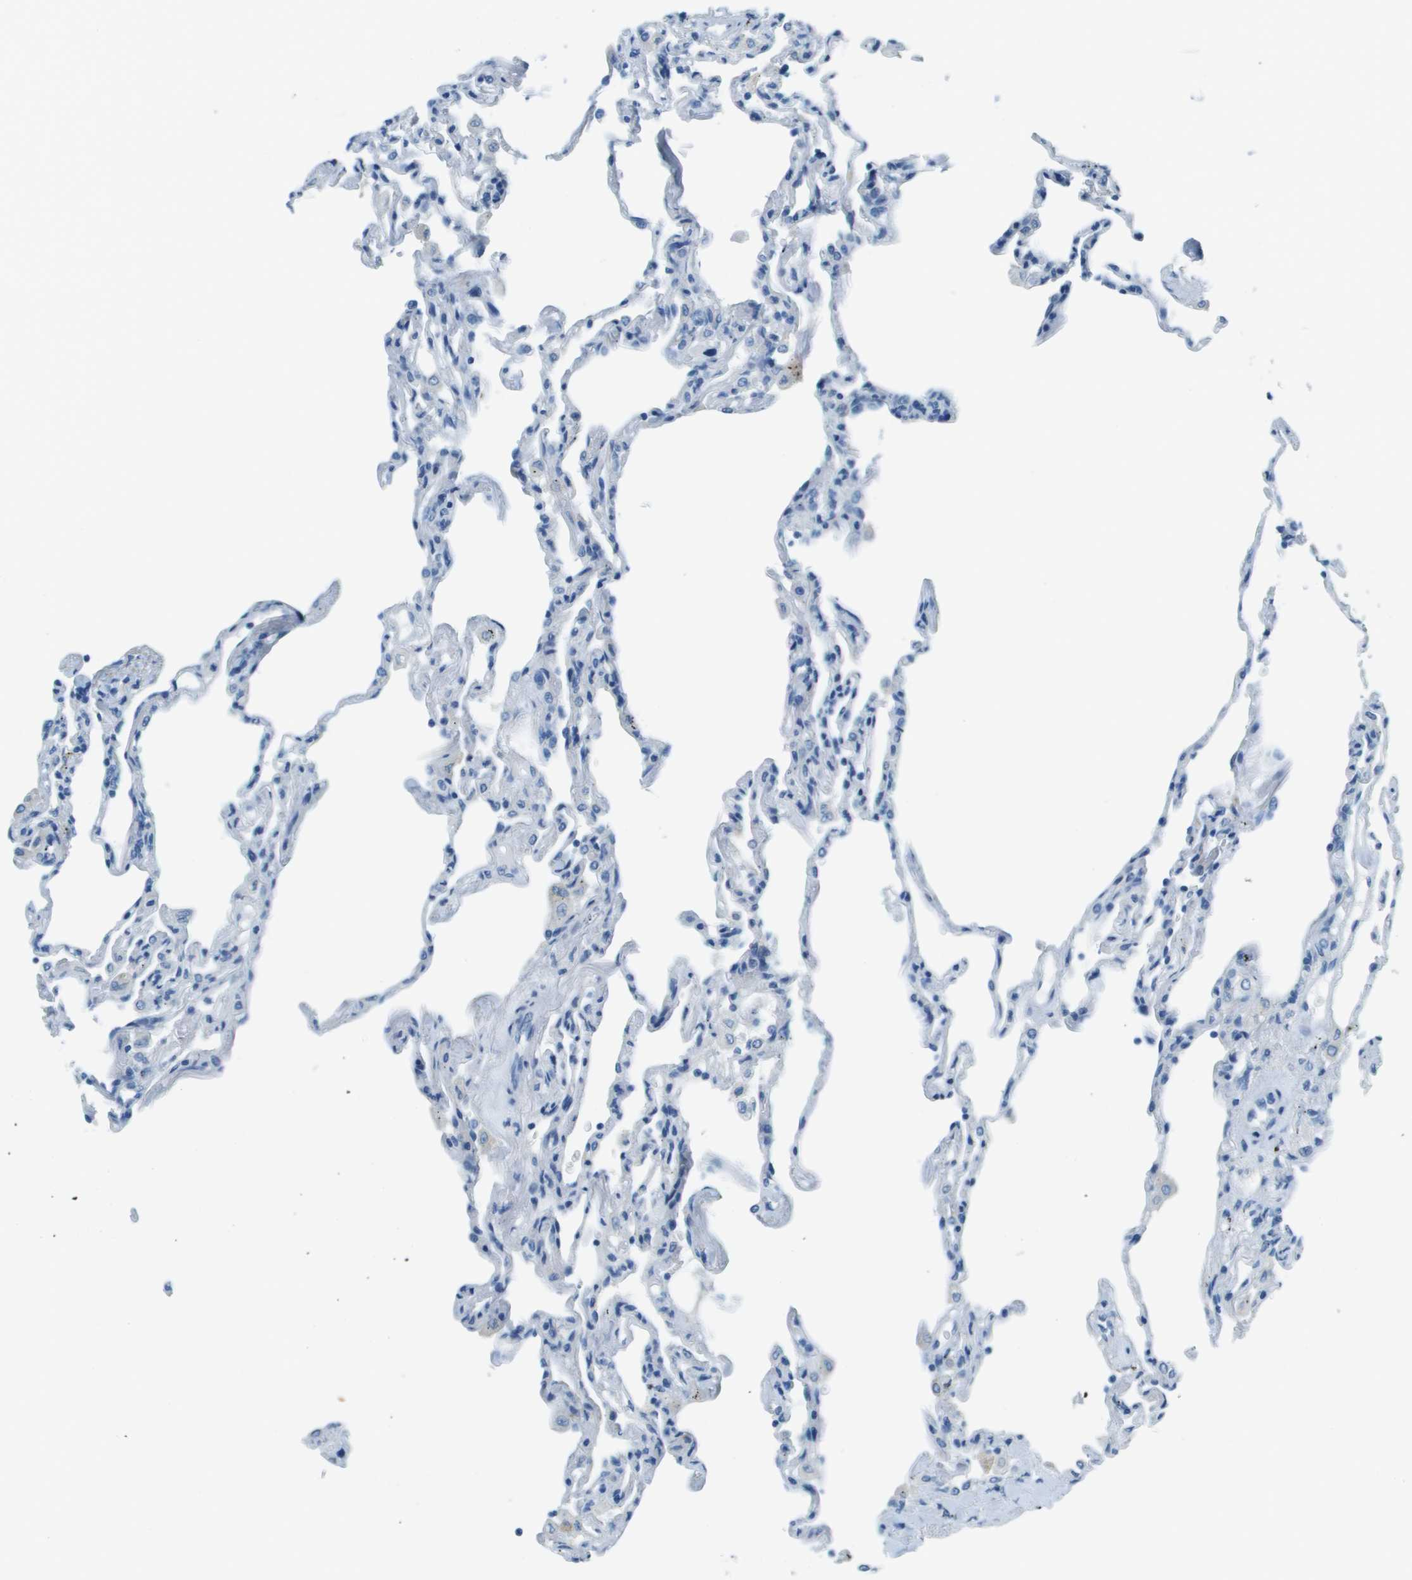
{"staining": {"intensity": "negative", "quantity": "none", "location": "none"}, "tissue": "lung", "cell_type": "Alveolar cells", "image_type": "normal", "snomed": [{"axis": "morphology", "description": "Normal tissue, NOS"}, {"axis": "topography", "description": "Lung"}], "caption": "Lung was stained to show a protein in brown. There is no significant positivity in alveolar cells. (DAB immunohistochemistry, high magnification).", "gene": "SLC16A10", "patient": {"sex": "male", "age": 59}}